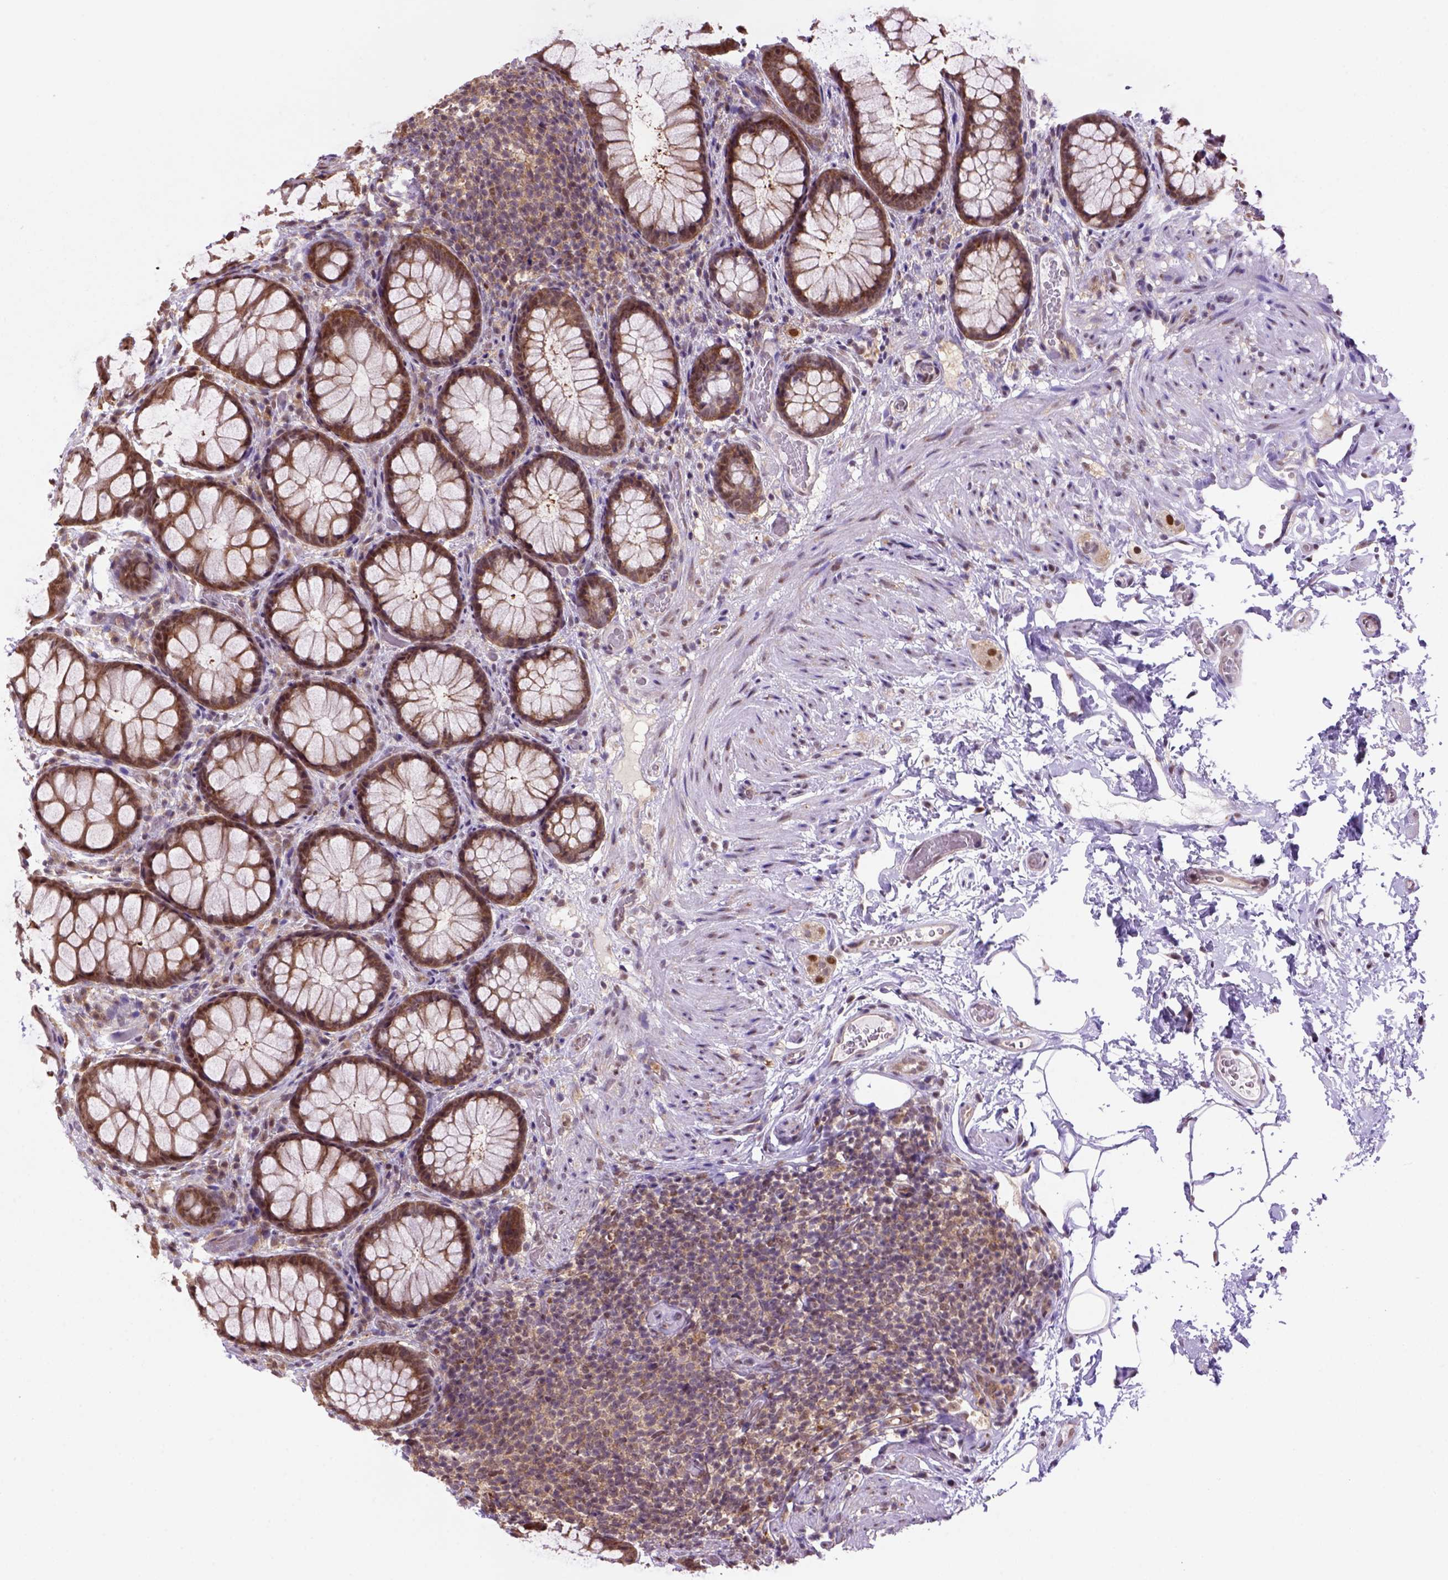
{"staining": {"intensity": "moderate", "quantity": ">75%", "location": "cytoplasmic/membranous,nuclear"}, "tissue": "rectum", "cell_type": "Glandular cells", "image_type": "normal", "snomed": [{"axis": "morphology", "description": "Normal tissue, NOS"}, {"axis": "topography", "description": "Rectum"}], "caption": "Human rectum stained with a protein marker reveals moderate staining in glandular cells.", "gene": "PSMC2", "patient": {"sex": "female", "age": 62}}